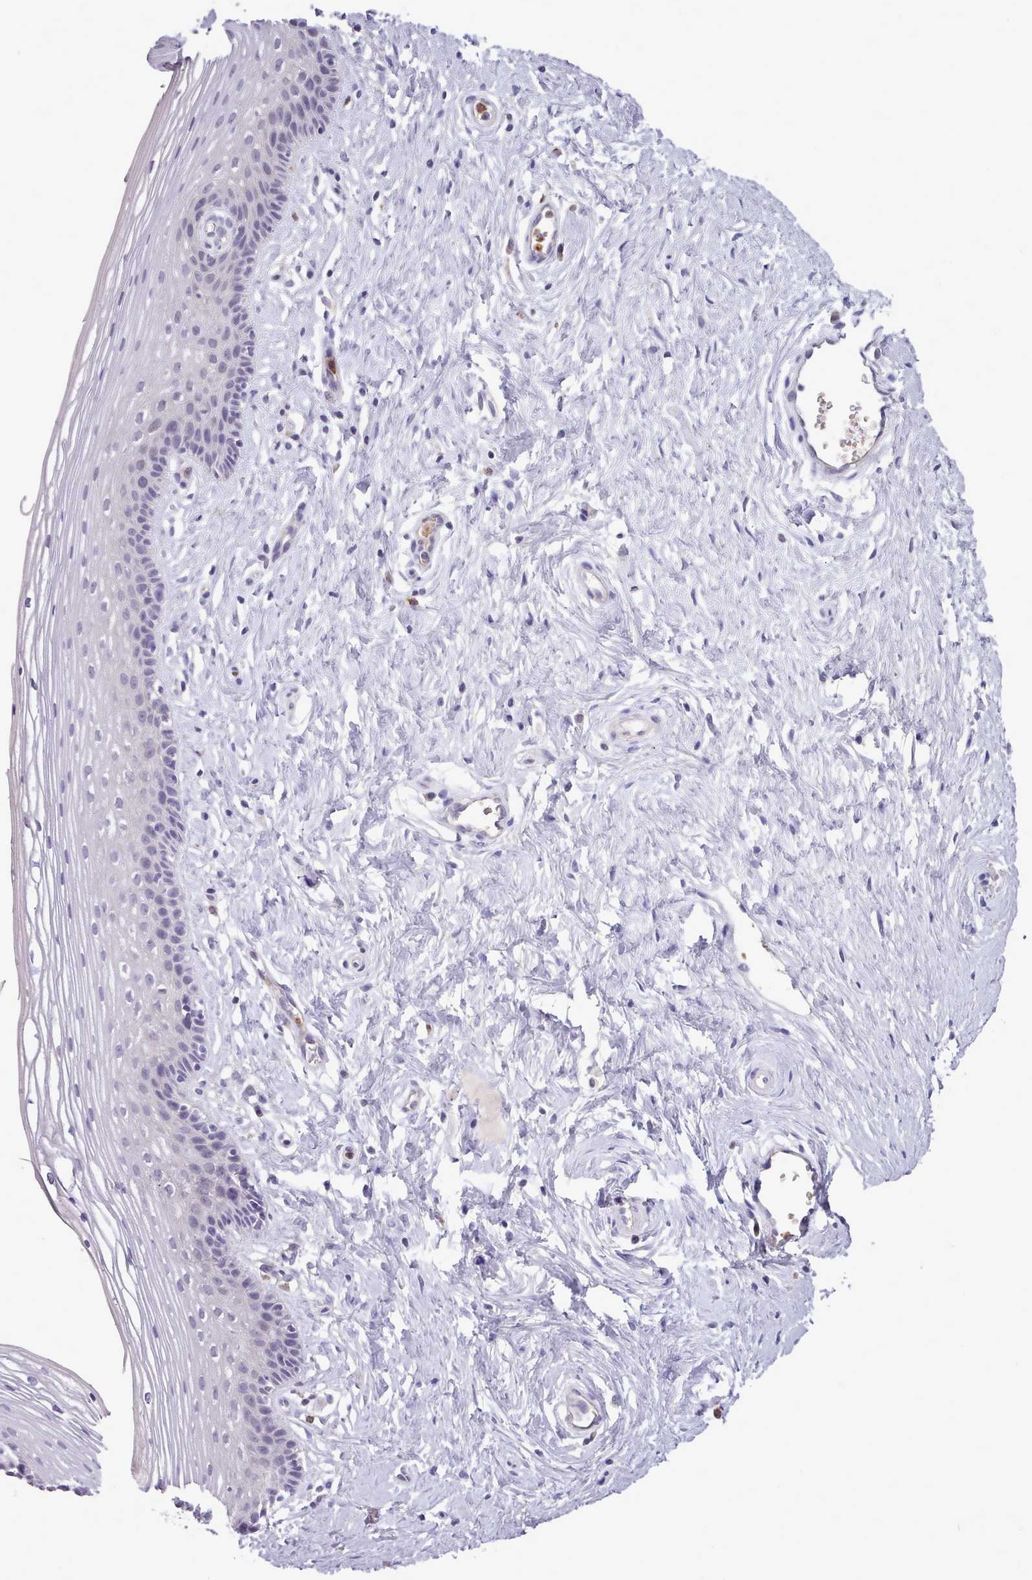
{"staining": {"intensity": "negative", "quantity": "none", "location": "none"}, "tissue": "vagina", "cell_type": "Squamous epithelial cells", "image_type": "normal", "snomed": [{"axis": "morphology", "description": "Normal tissue, NOS"}, {"axis": "topography", "description": "Vagina"}], "caption": "IHC micrograph of benign vagina: human vagina stained with DAB reveals no significant protein staining in squamous epithelial cells.", "gene": "KCTD16", "patient": {"sex": "female", "age": 46}}